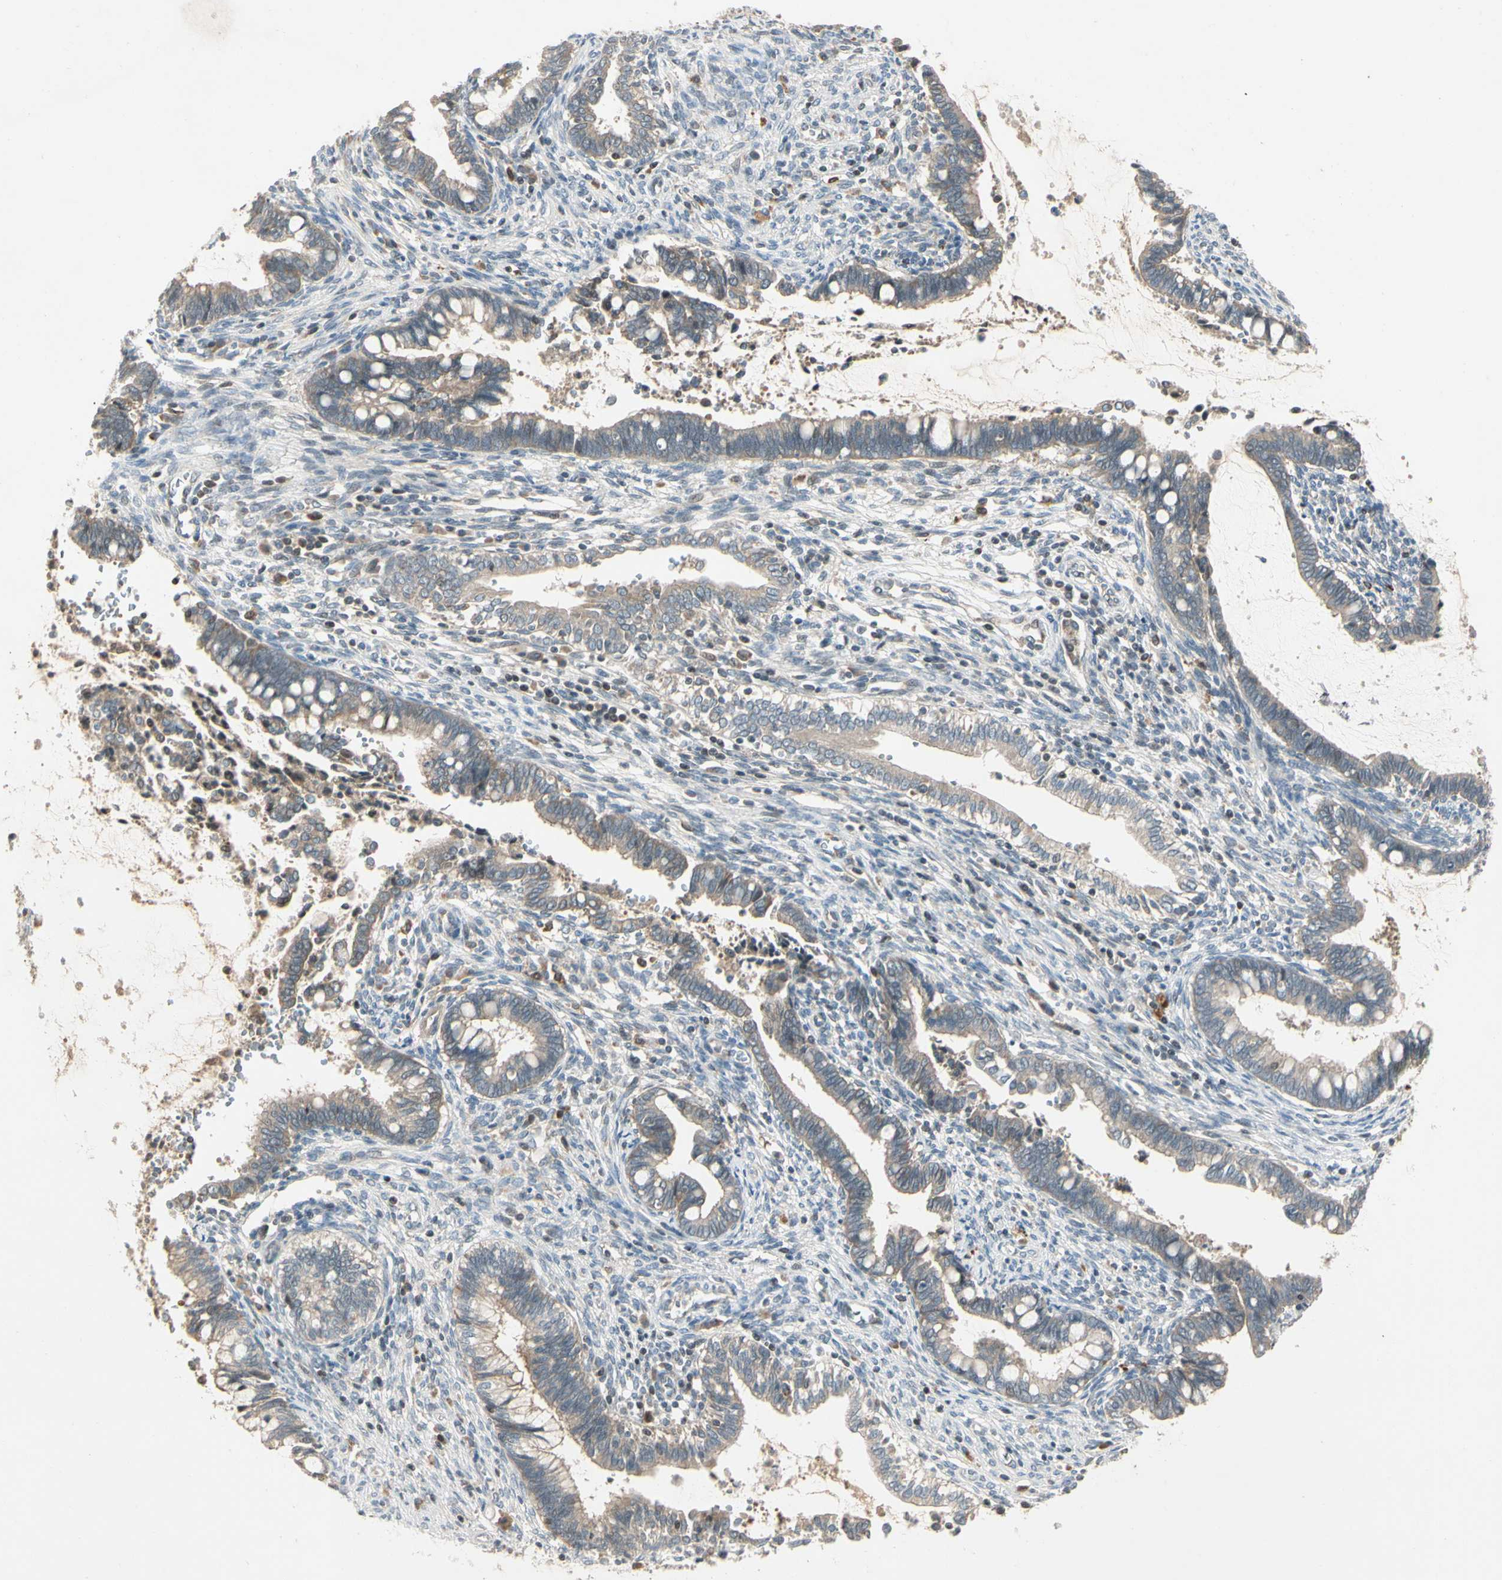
{"staining": {"intensity": "weak", "quantity": ">75%", "location": "cytoplasmic/membranous"}, "tissue": "cervical cancer", "cell_type": "Tumor cells", "image_type": "cancer", "snomed": [{"axis": "morphology", "description": "Adenocarcinoma, NOS"}, {"axis": "topography", "description": "Cervix"}], "caption": "Protein expression analysis of cervical cancer displays weak cytoplasmic/membranous expression in approximately >75% of tumor cells. (Brightfield microscopy of DAB IHC at high magnification).", "gene": "ICAM5", "patient": {"sex": "female", "age": 44}}